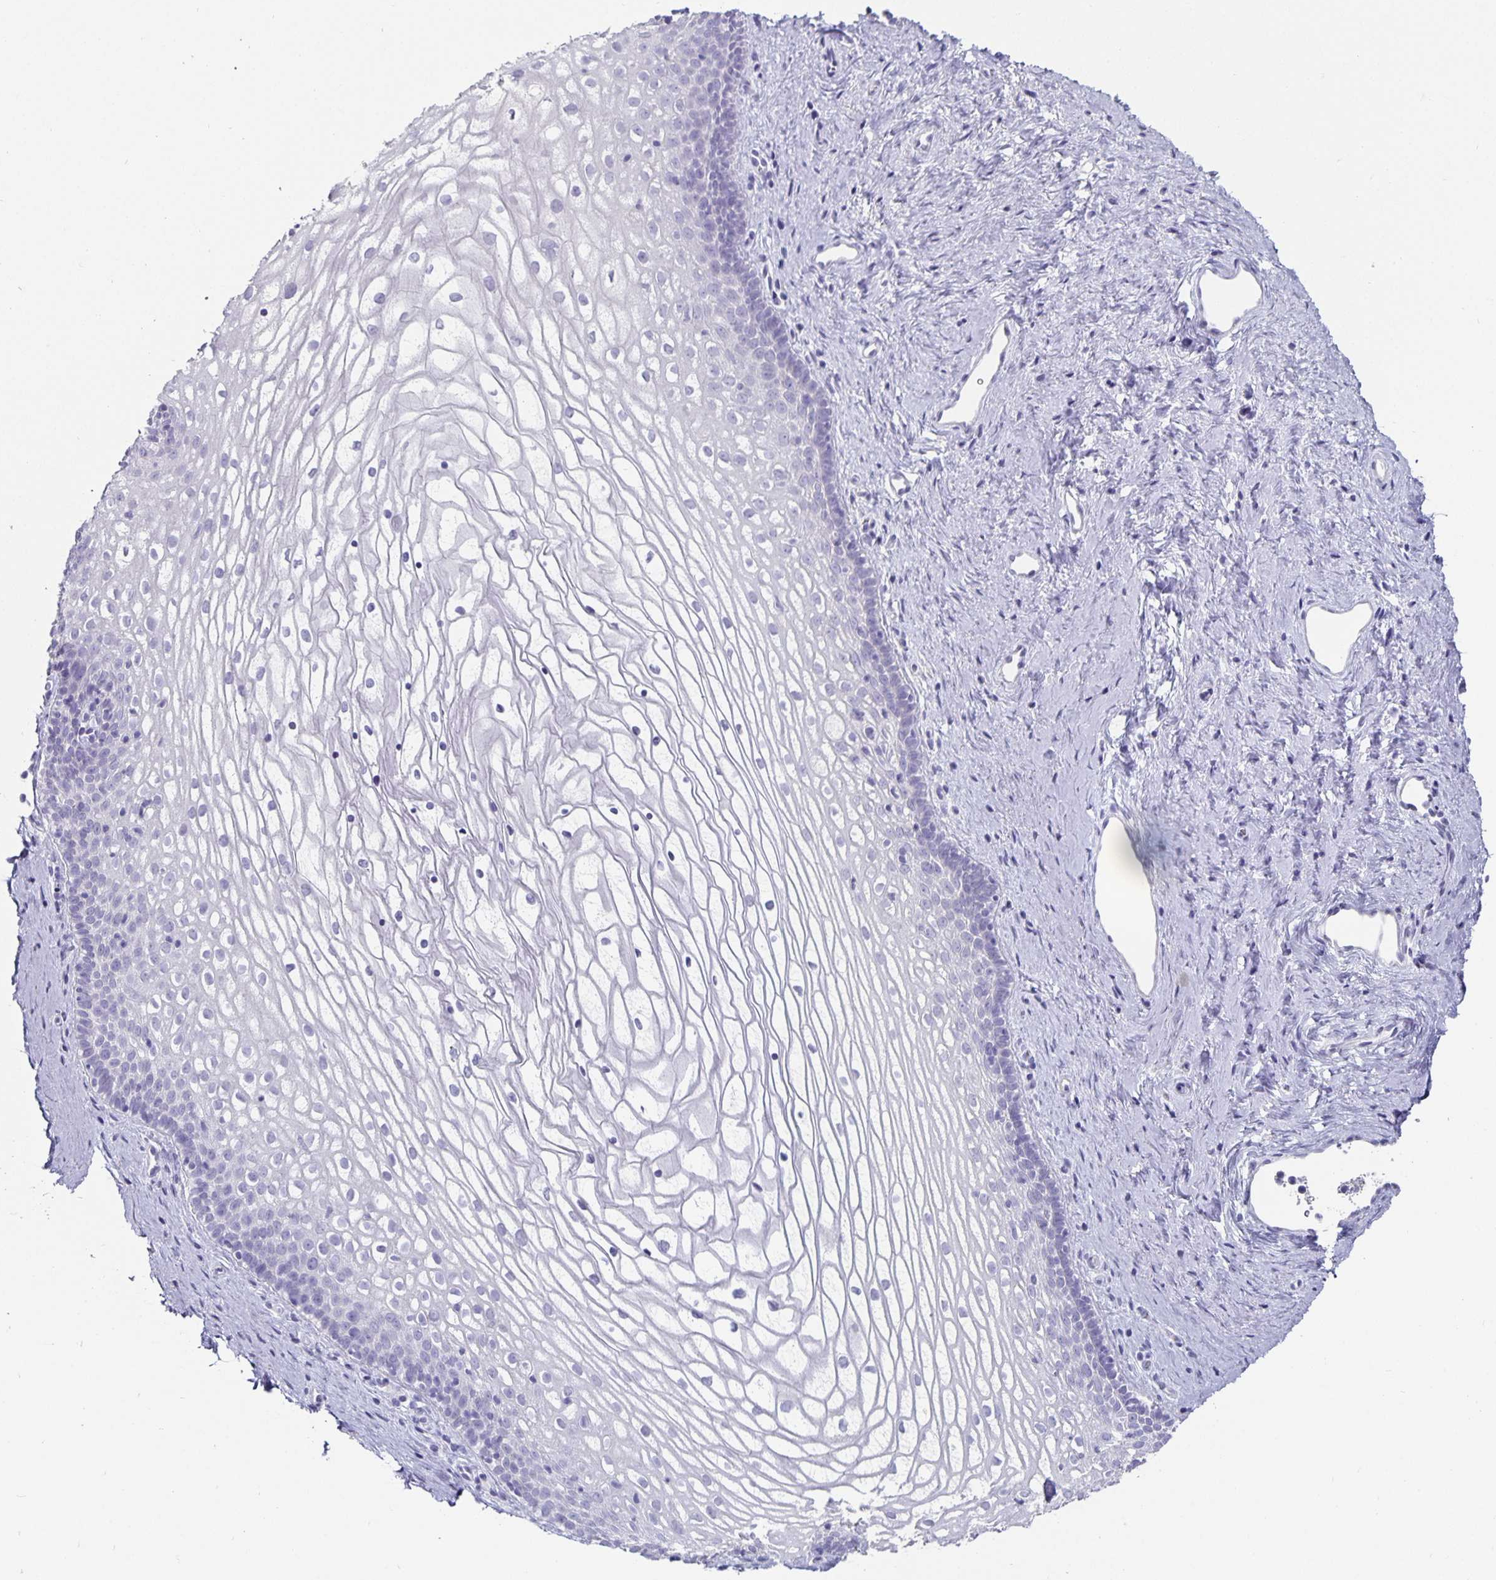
{"staining": {"intensity": "negative", "quantity": "none", "location": "none"}, "tissue": "vagina", "cell_type": "Squamous epithelial cells", "image_type": "normal", "snomed": [{"axis": "morphology", "description": "Normal tissue, NOS"}, {"axis": "topography", "description": "Vagina"}], "caption": "High power microscopy image of an immunohistochemistry (IHC) image of benign vagina, revealing no significant positivity in squamous epithelial cells.", "gene": "CHGA", "patient": {"sex": "female", "age": 45}}